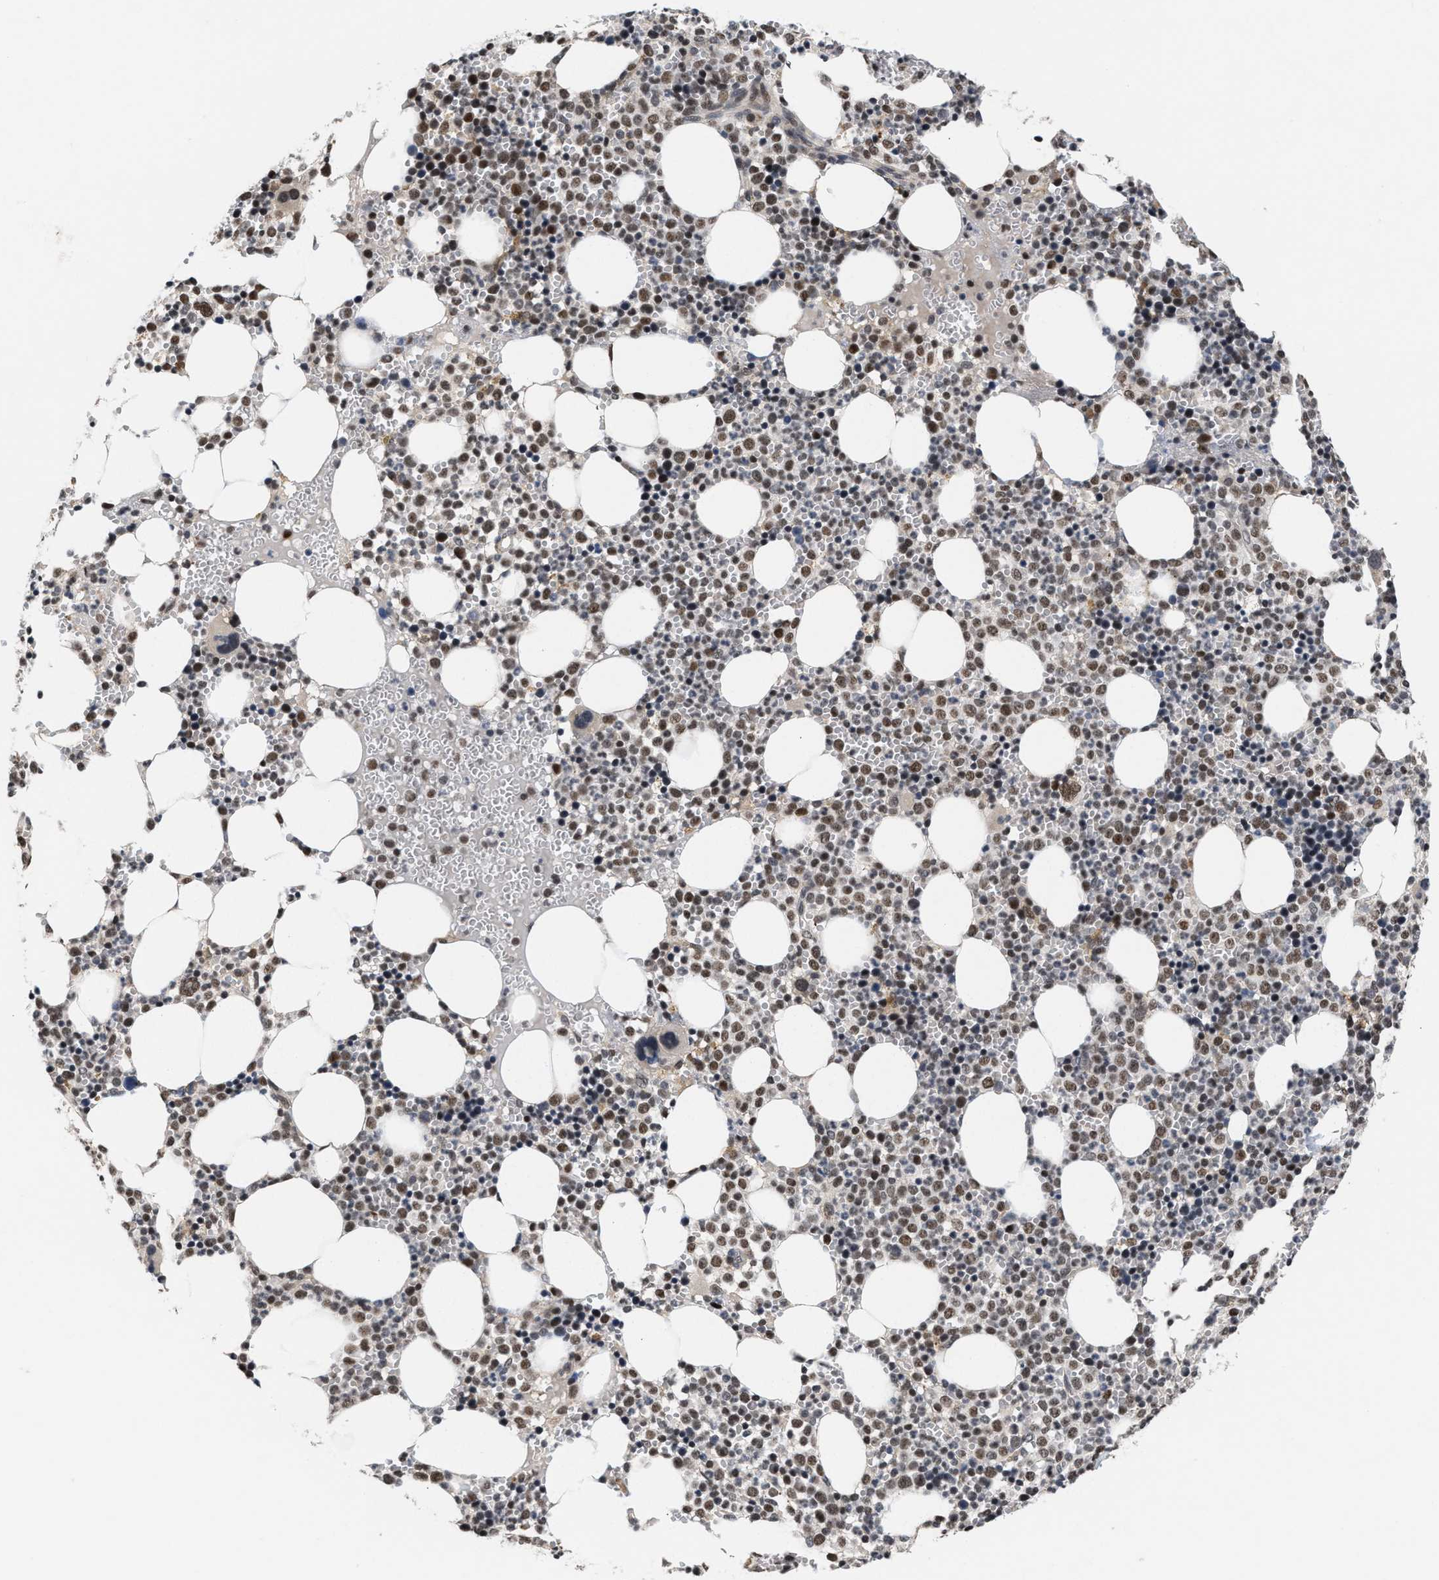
{"staining": {"intensity": "moderate", "quantity": ">75%", "location": "nuclear"}, "tissue": "bone marrow", "cell_type": "Hematopoietic cells", "image_type": "normal", "snomed": [{"axis": "morphology", "description": "Normal tissue, NOS"}, {"axis": "morphology", "description": "Inflammation, NOS"}, {"axis": "topography", "description": "Bone marrow"}], "caption": "The photomicrograph demonstrates immunohistochemical staining of benign bone marrow. There is moderate nuclear expression is identified in about >75% of hematopoietic cells. (DAB (3,3'-diaminobenzidine) IHC with brightfield microscopy, high magnification).", "gene": "C9orf78", "patient": {"sex": "female", "age": 67}}